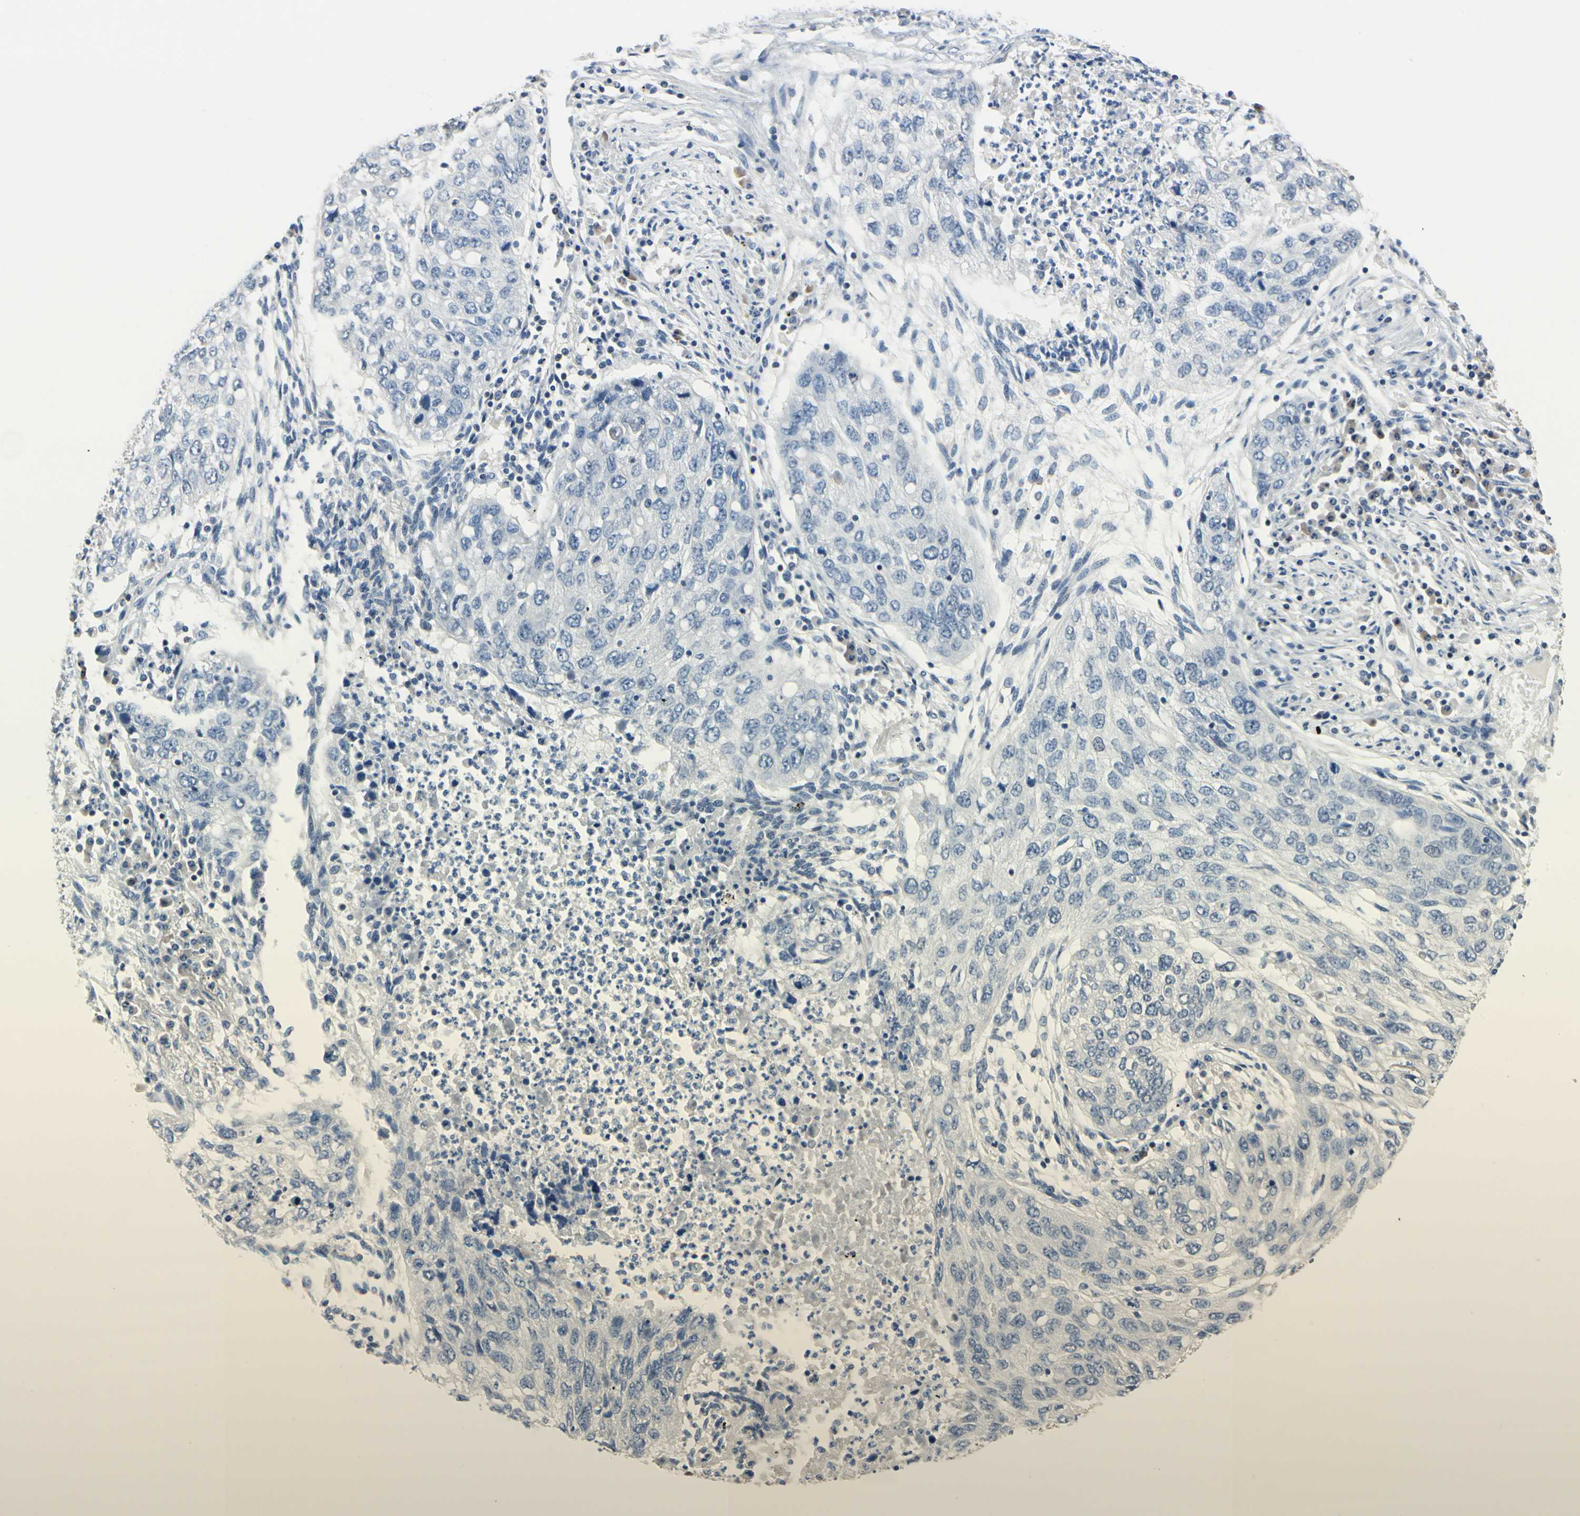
{"staining": {"intensity": "negative", "quantity": "none", "location": "none"}, "tissue": "lung cancer", "cell_type": "Tumor cells", "image_type": "cancer", "snomed": [{"axis": "morphology", "description": "Squamous cell carcinoma, NOS"}, {"axis": "topography", "description": "Lung"}], "caption": "Tumor cells show no significant staining in lung squamous cell carcinoma.", "gene": "NFATC2", "patient": {"sex": "female", "age": 63}}